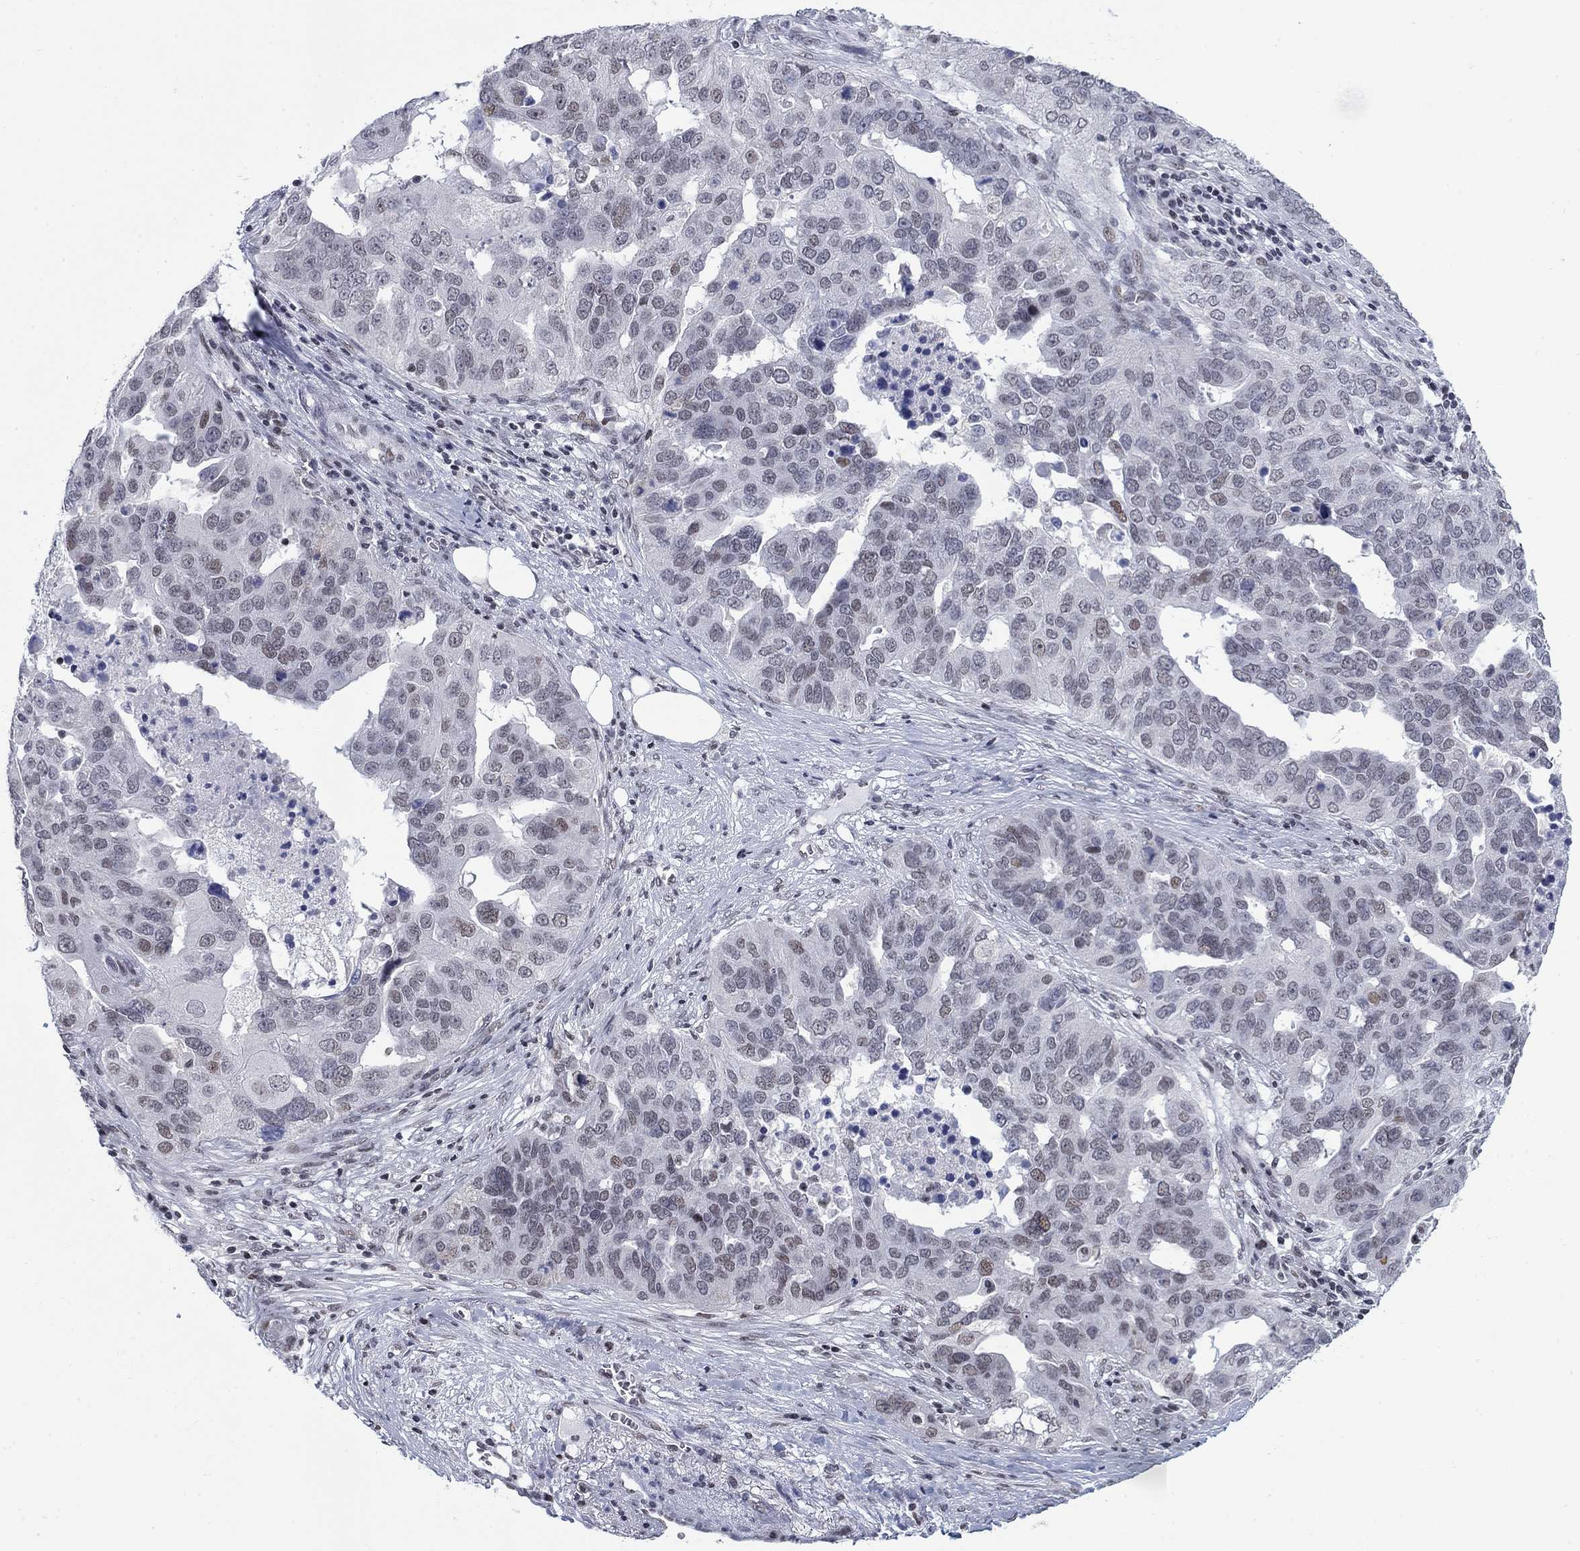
{"staining": {"intensity": "negative", "quantity": "none", "location": "none"}, "tissue": "ovarian cancer", "cell_type": "Tumor cells", "image_type": "cancer", "snomed": [{"axis": "morphology", "description": "Carcinoma, endometroid"}, {"axis": "topography", "description": "Soft tissue"}, {"axis": "topography", "description": "Ovary"}], "caption": "Immunohistochemical staining of ovarian cancer (endometroid carcinoma) exhibits no significant staining in tumor cells.", "gene": "NPAS3", "patient": {"sex": "female", "age": 52}}